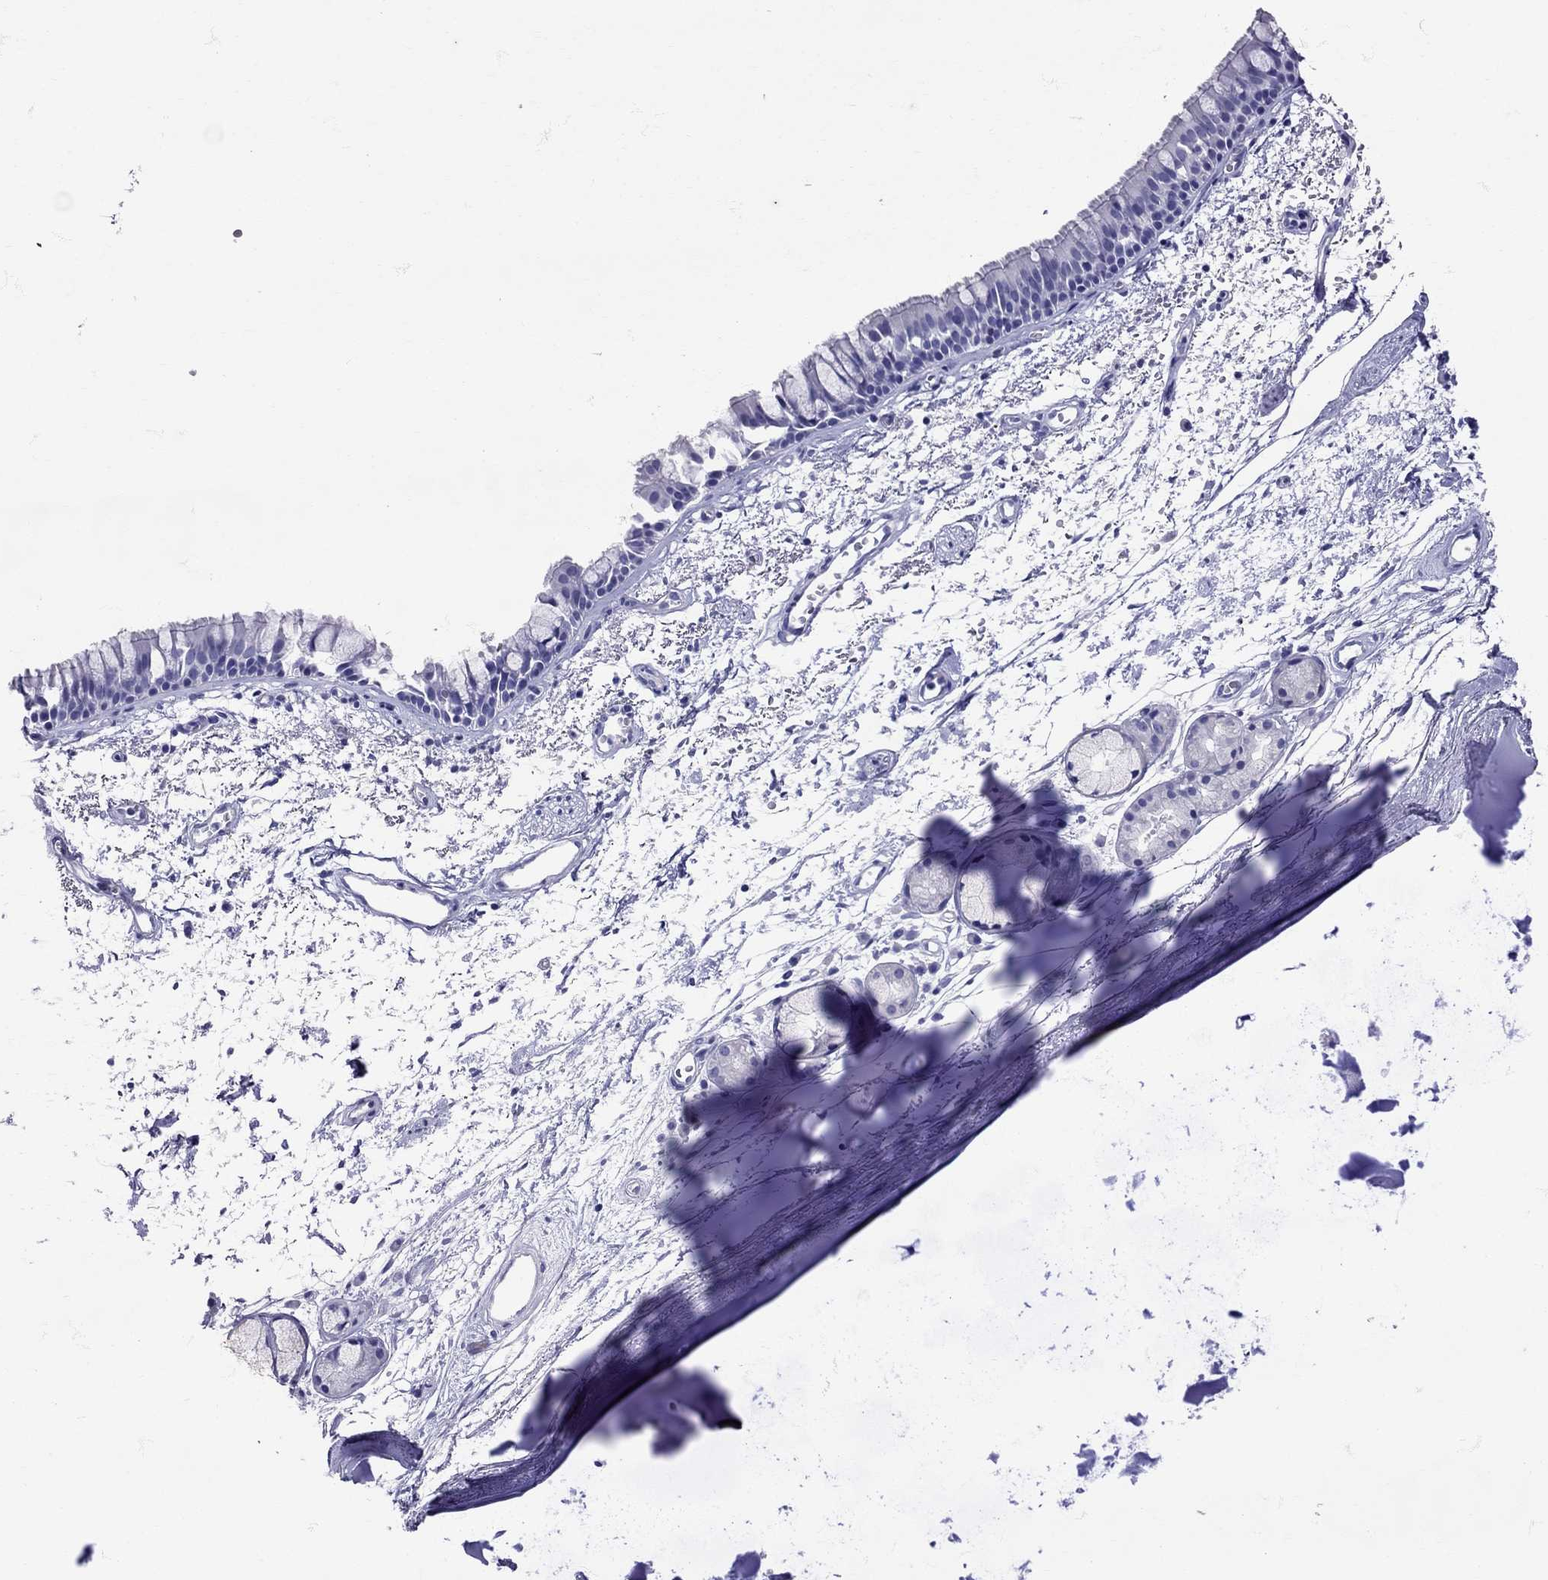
{"staining": {"intensity": "negative", "quantity": "none", "location": "none"}, "tissue": "bronchus", "cell_type": "Respiratory epithelial cells", "image_type": "normal", "snomed": [{"axis": "morphology", "description": "Normal tissue, NOS"}, {"axis": "topography", "description": "Cartilage tissue"}, {"axis": "topography", "description": "Bronchus"}], "caption": "Immunohistochemistry (IHC) histopathology image of normal bronchus: human bronchus stained with DAB (3,3'-diaminobenzidine) shows no significant protein staining in respiratory epithelial cells.", "gene": "AVP", "patient": {"sex": "male", "age": 66}}